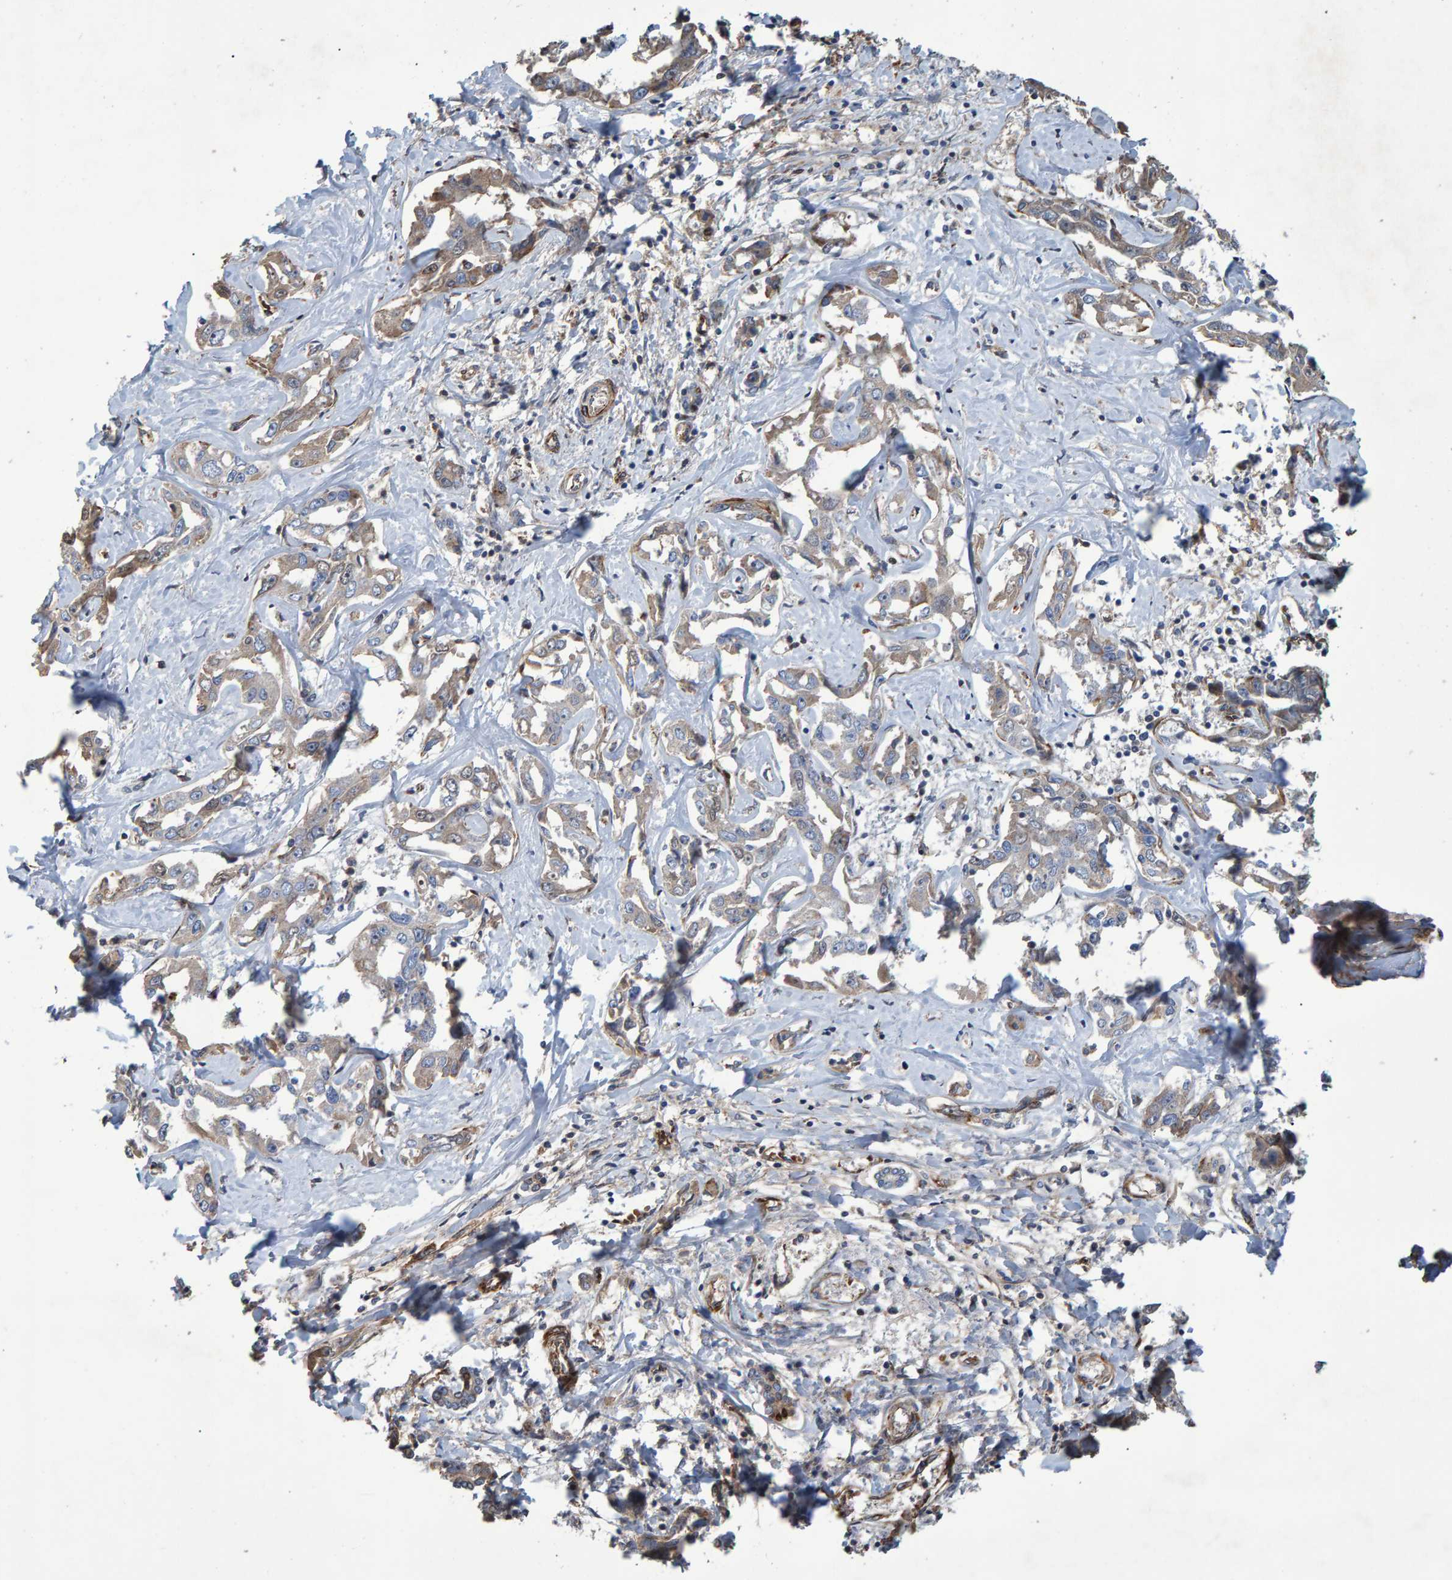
{"staining": {"intensity": "weak", "quantity": "25%-75%", "location": "cytoplasmic/membranous"}, "tissue": "liver cancer", "cell_type": "Tumor cells", "image_type": "cancer", "snomed": [{"axis": "morphology", "description": "Cholangiocarcinoma"}, {"axis": "topography", "description": "Liver"}], "caption": "Tumor cells exhibit low levels of weak cytoplasmic/membranous positivity in about 25%-75% of cells in human cholangiocarcinoma (liver).", "gene": "SLIT2", "patient": {"sex": "male", "age": 59}}